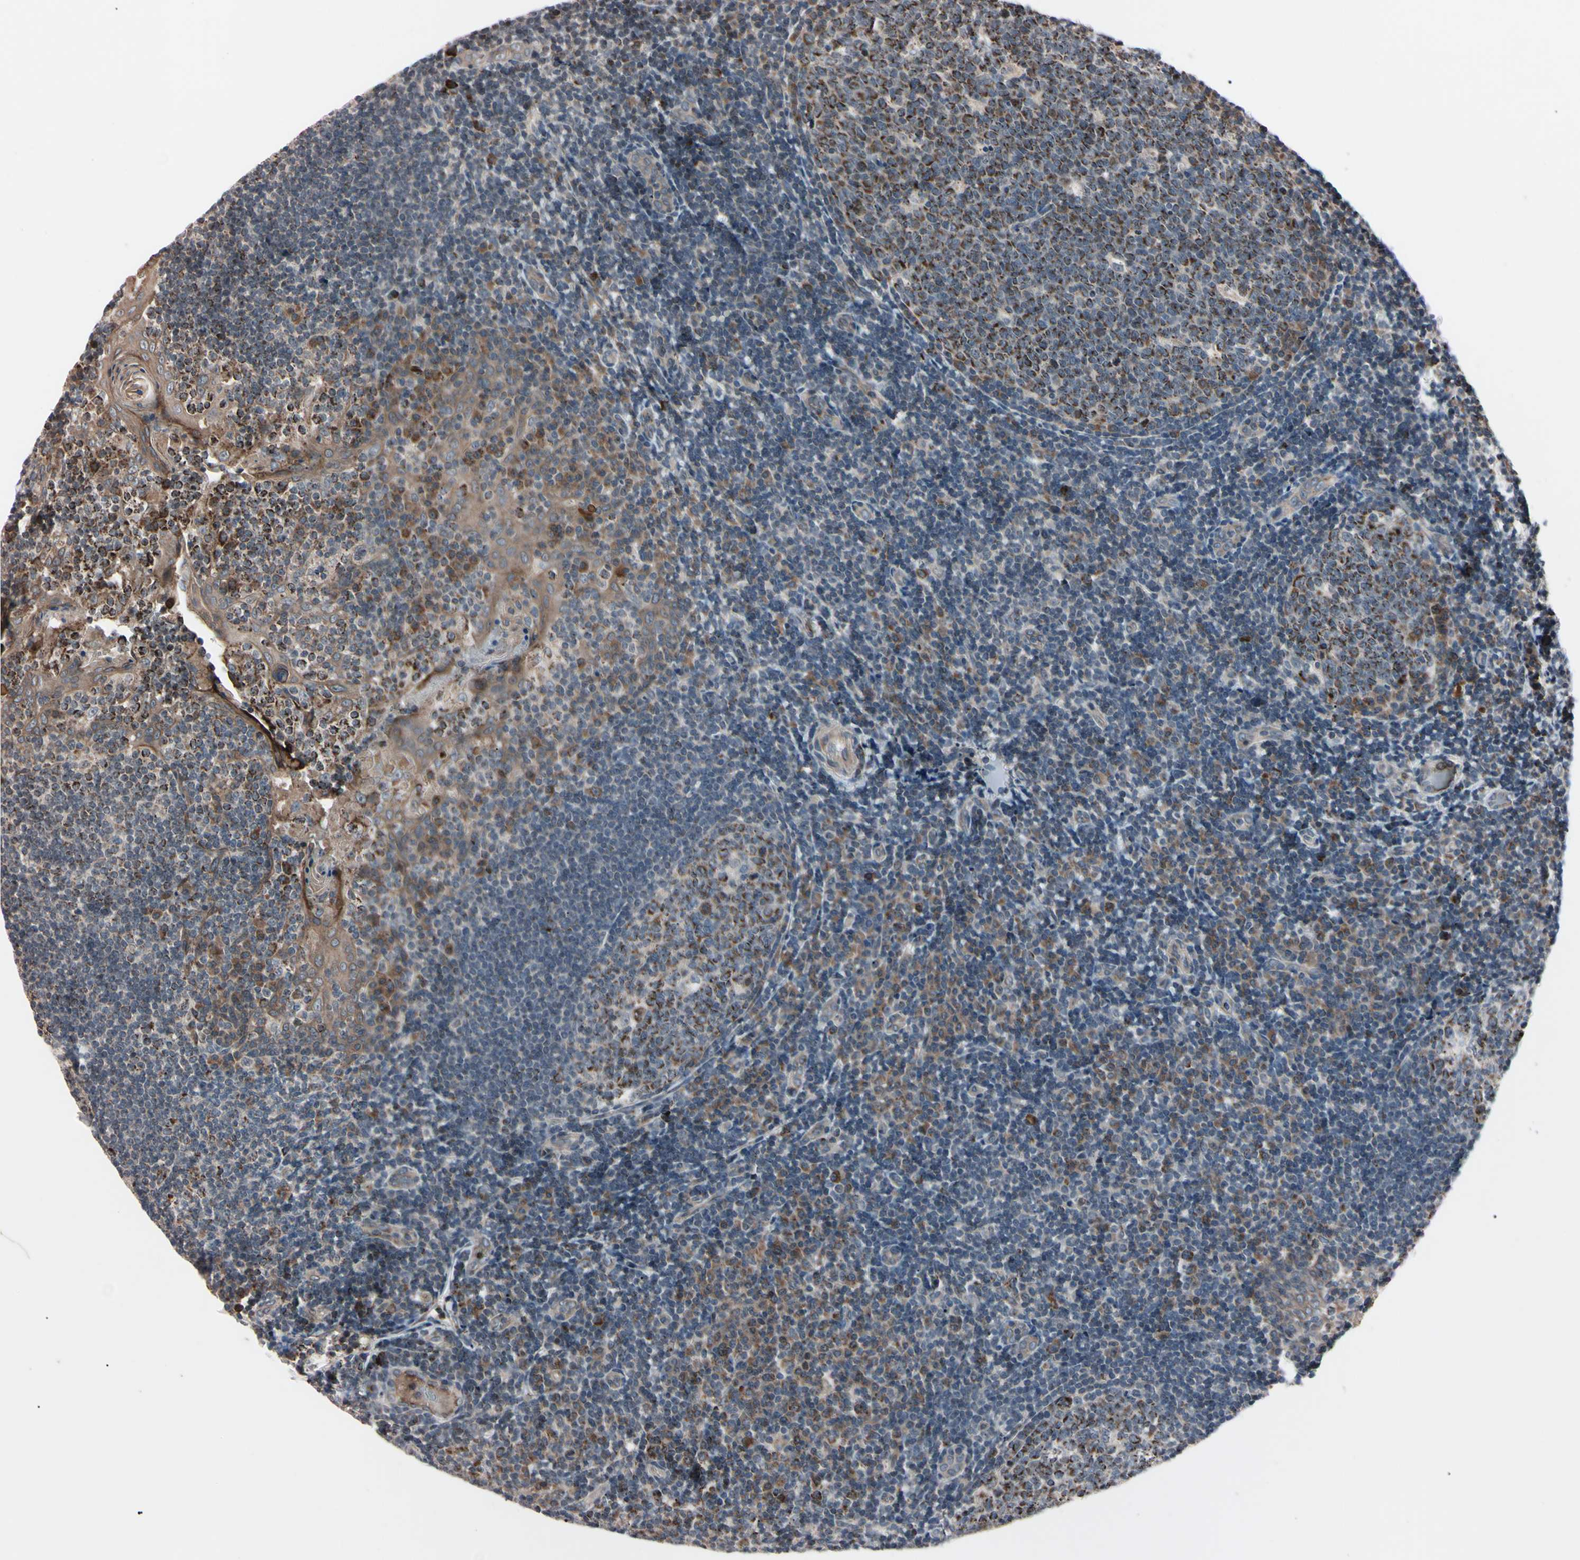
{"staining": {"intensity": "strong", "quantity": "<25%", "location": "cytoplasmic/membranous"}, "tissue": "tonsil", "cell_type": "Germinal center cells", "image_type": "normal", "snomed": [{"axis": "morphology", "description": "Normal tissue, NOS"}, {"axis": "topography", "description": "Tonsil"}], "caption": "An immunohistochemistry (IHC) photomicrograph of unremarkable tissue is shown. Protein staining in brown highlights strong cytoplasmic/membranous positivity in tonsil within germinal center cells.", "gene": "TNFRSF1A", "patient": {"sex": "female", "age": 40}}